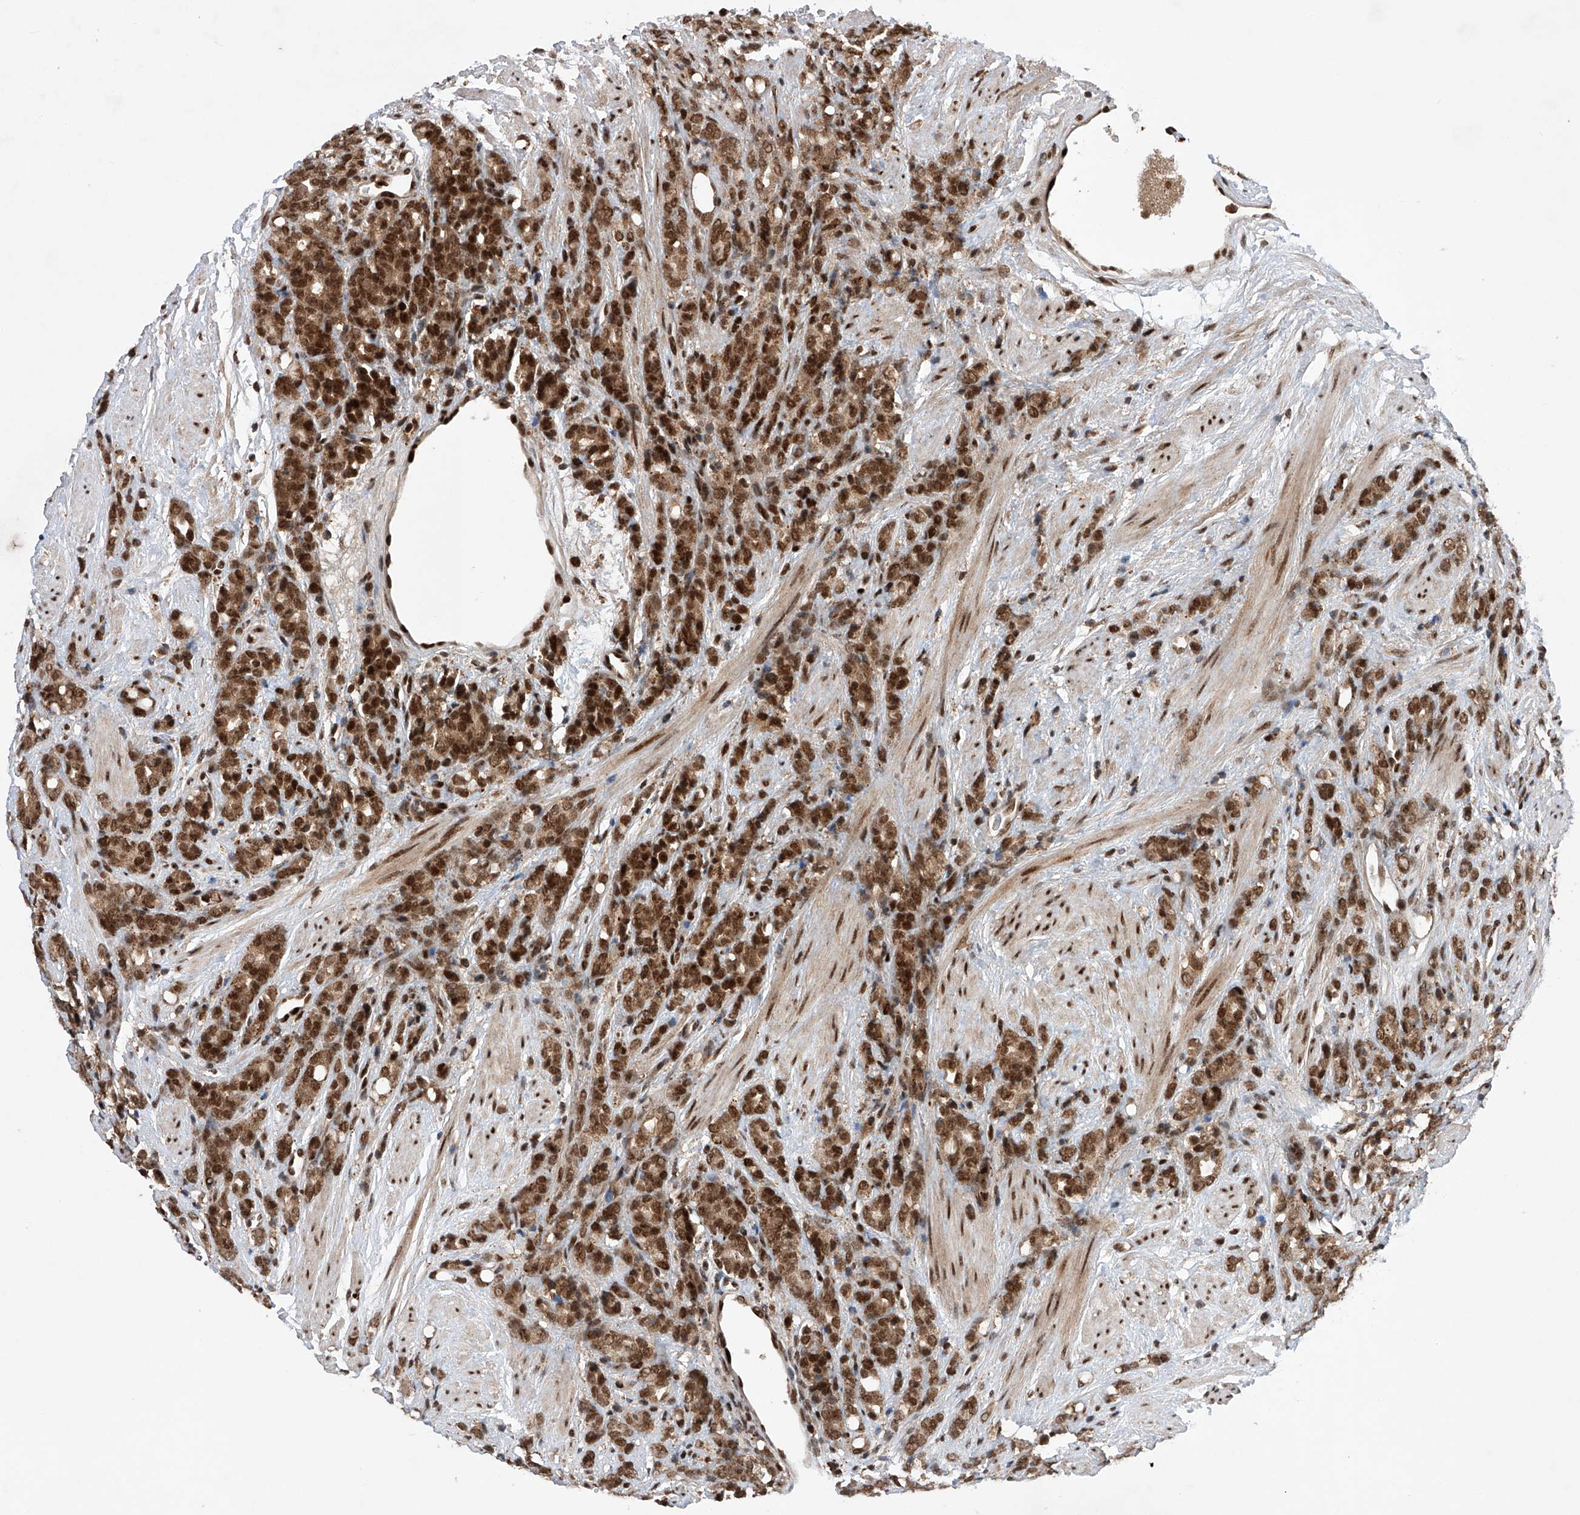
{"staining": {"intensity": "strong", "quantity": ">75%", "location": "cytoplasmic/membranous,nuclear"}, "tissue": "prostate cancer", "cell_type": "Tumor cells", "image_type": "cancer", "snomed": [{"axis": "morphology", "description": "Adenocarcinoma, High grade"}, {"axis": "topography", "description": "Prostate"}], "caption": "Prostate adenocarcinoma (high-grade) stained with DAB (3,3'-diaminobenzidine) IHC demonstrates high levels of strong cytoplasmic/membranous and nuclear positivity in approximately >75% of tumor cells.", "gene": "ZNF280D", "patient": {"sex": "male", "age": 62}}